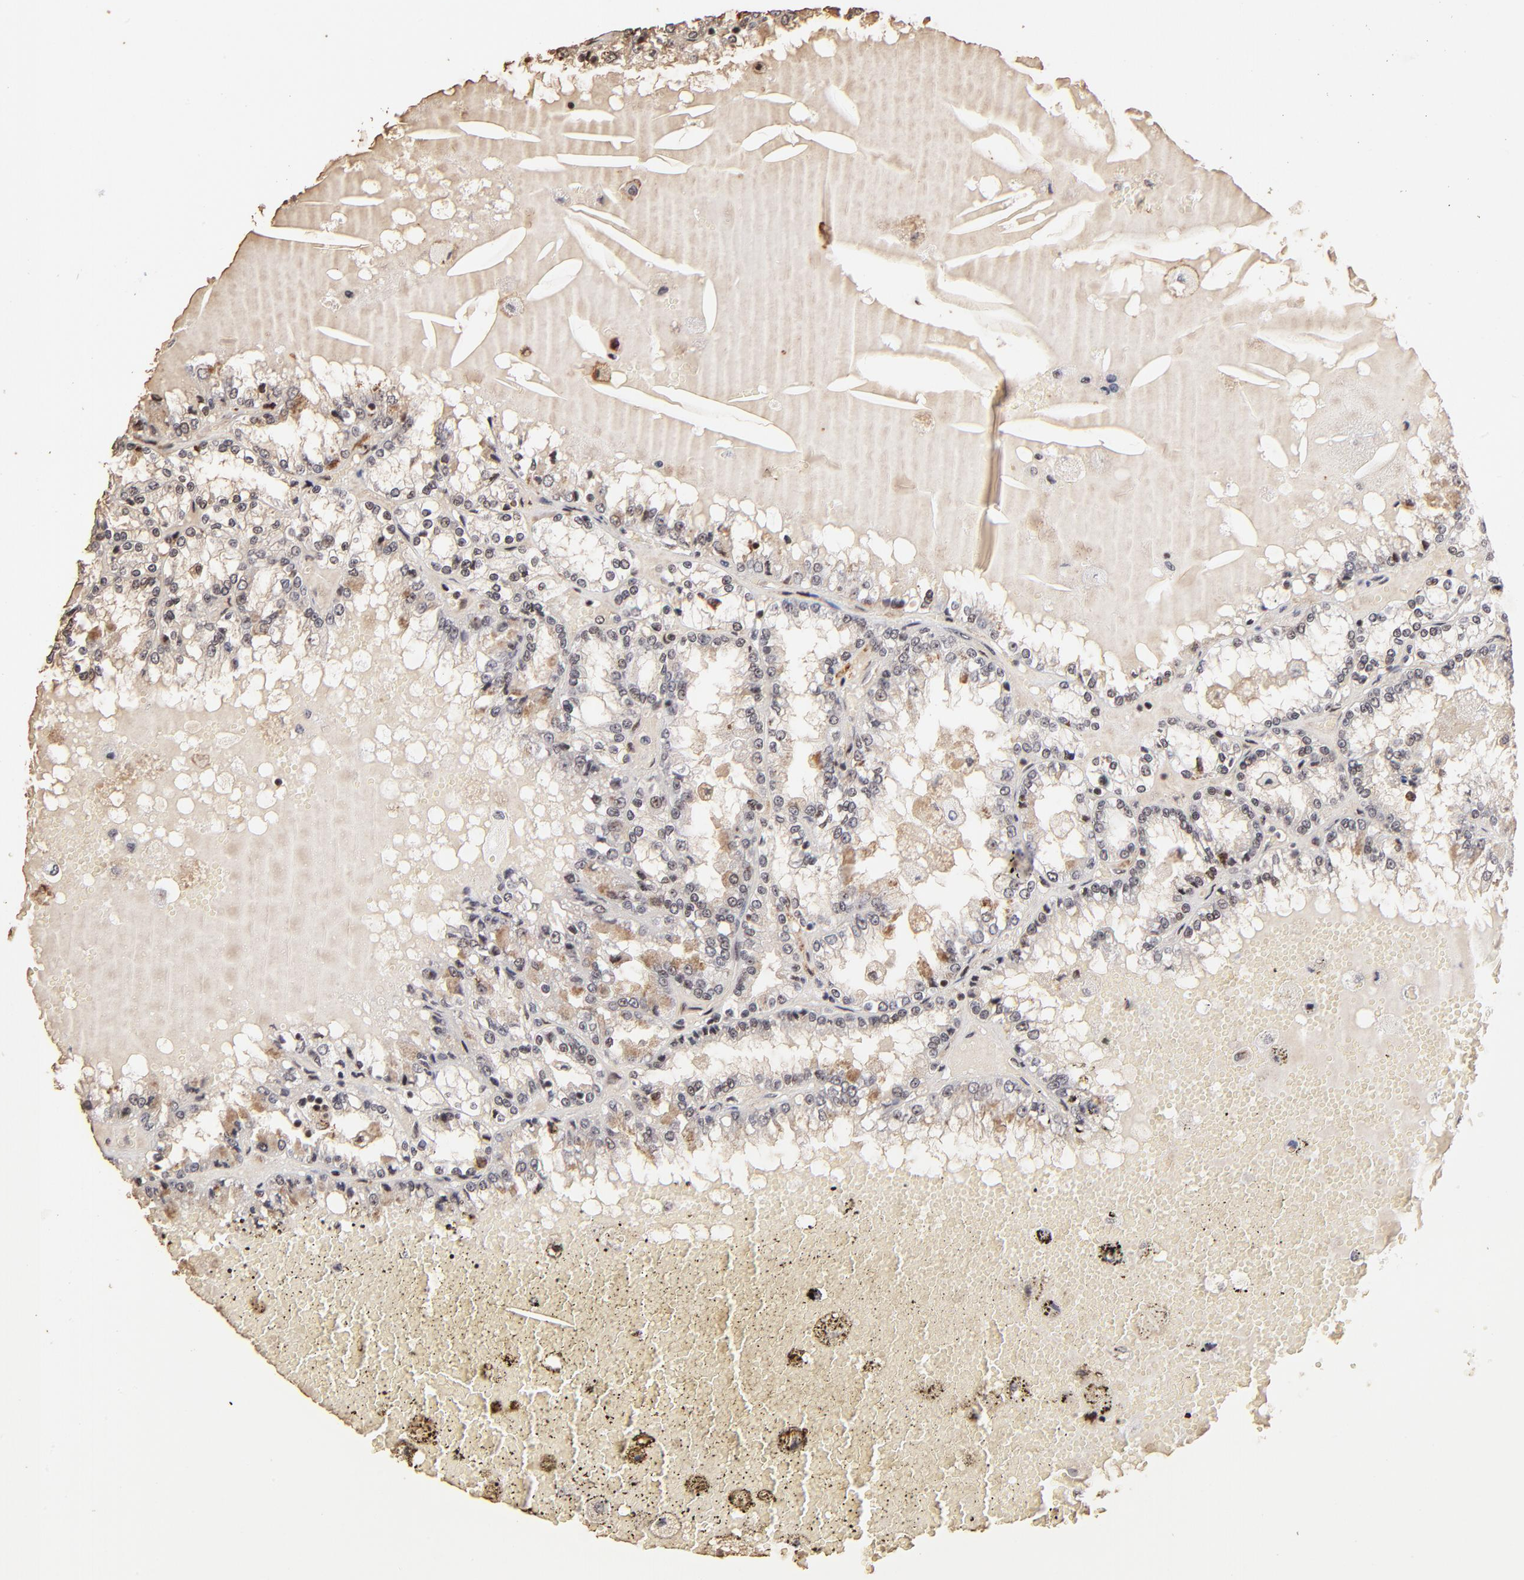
{"staining": {"intensity": "moderate", "quantity": "<25%", "location": "cytoplasmic/membranous,nuclear"}, "tissue": "renal cancer", "cell_type": "Tumor cells", "image_type": "cancer", "snomed": [{"axis": "morphology", "description": "Adenocarcinoma, NOS"}, {"axis": "topography", "description": "Kidney"}], "caption": "Brown immunohistochemical staining in renal adenocarcinoma displays moderate cytoplasmic/membranous and nuclear positivity in about <25% of tumor cells.", "gene": "ZNF146", "patient": {"sex": "female", "age": 56}}